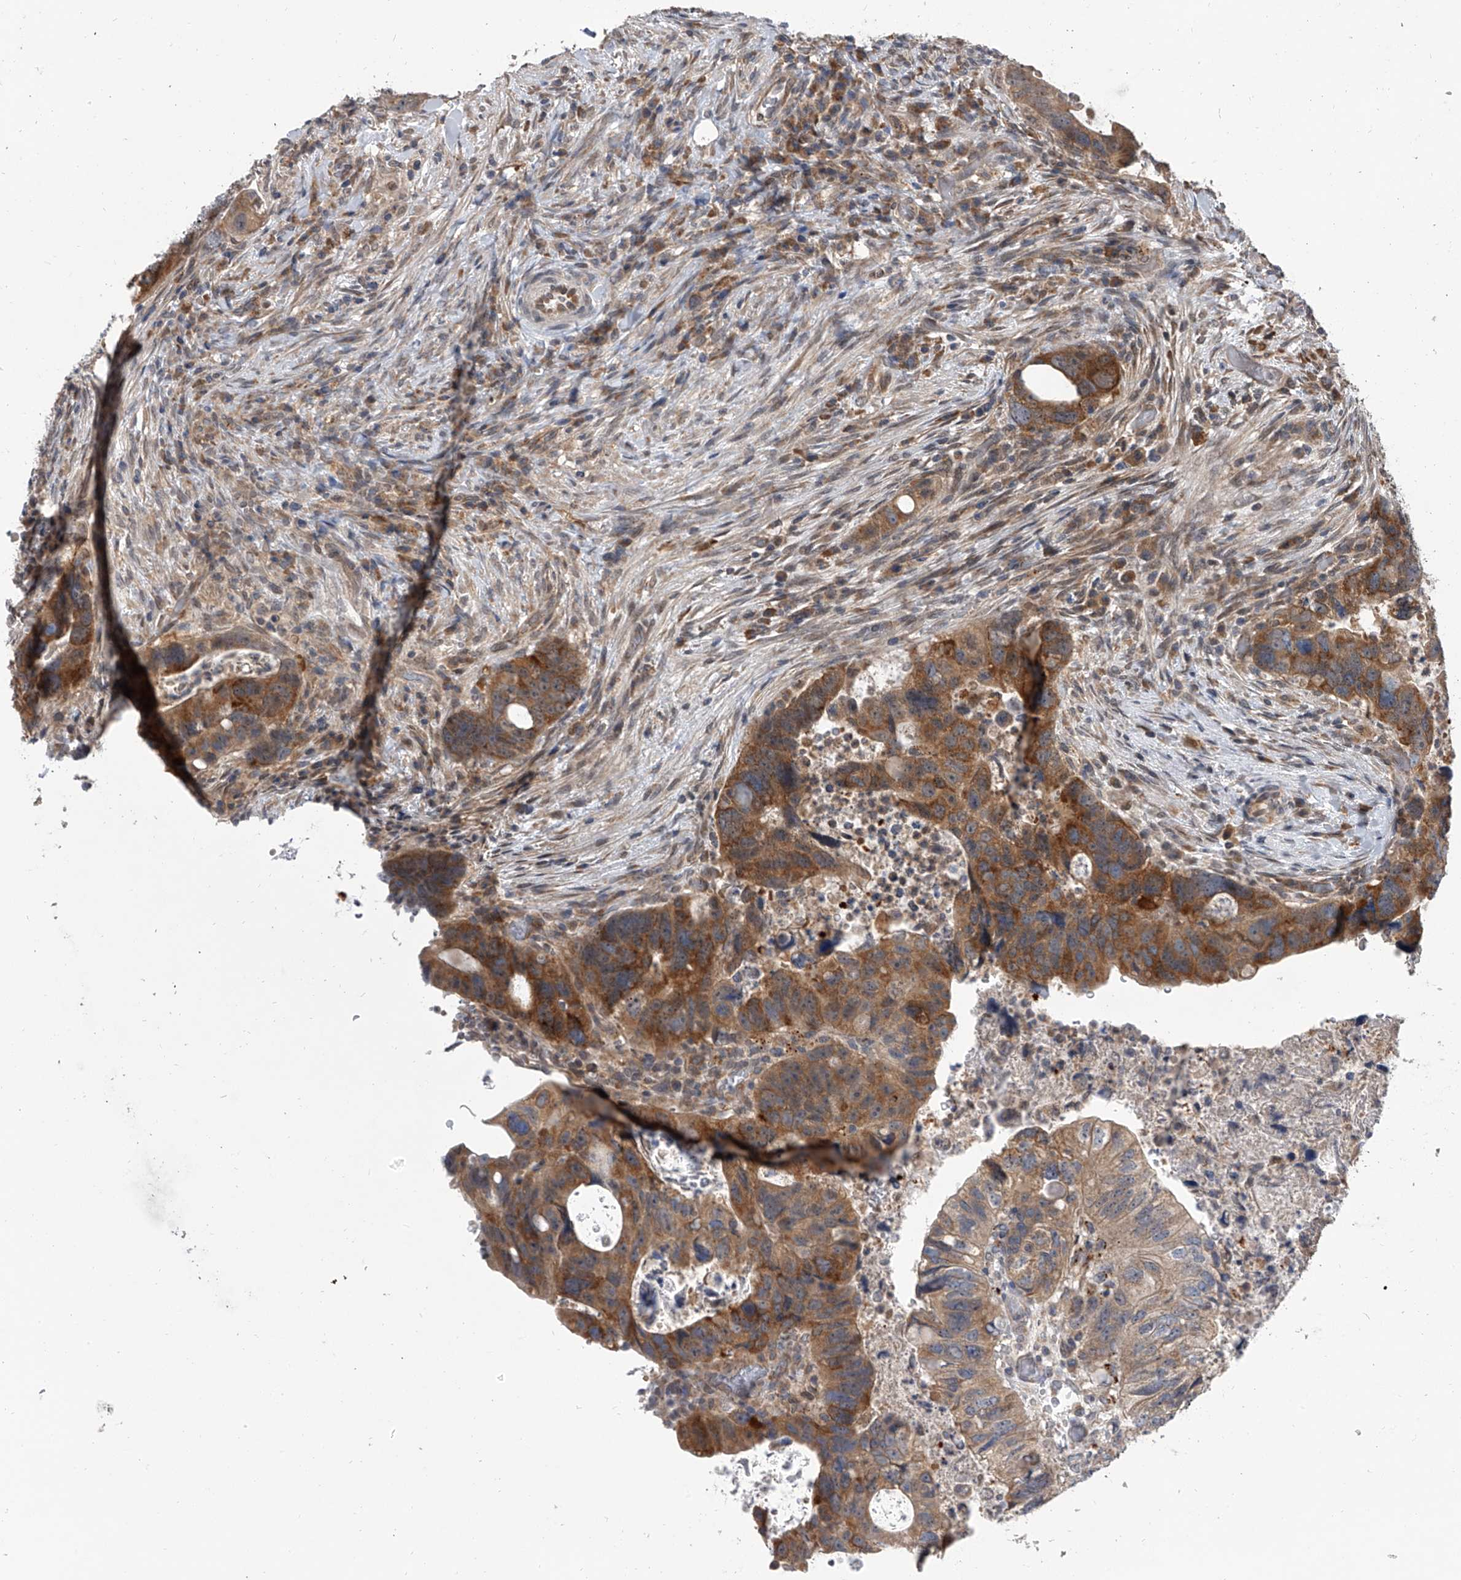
{"staining": {"intensity": "moderate", "quantity": ">75%", "location": "cytoplasmic/membranous"}, "tissue": "colorectal cancer", "cell_type": "Tumor cells", "image_type": "cancer", "snomed": [{"axis": "morphology", "description": "Adenocarcinoma, NOS"}, {"axis": "topography", "description": "Rectum"}], "caption": "Colorectal cancer stained with DAB (3,3'-diaminobenzidine) immunohistochemistry (IHC) reveals medium levels of moderate cytoplasmic/membranous expression in approximately >75% of tumor cells.", "gene": "GEMIN8", "patient": {"sex": "male", "age": 59}}